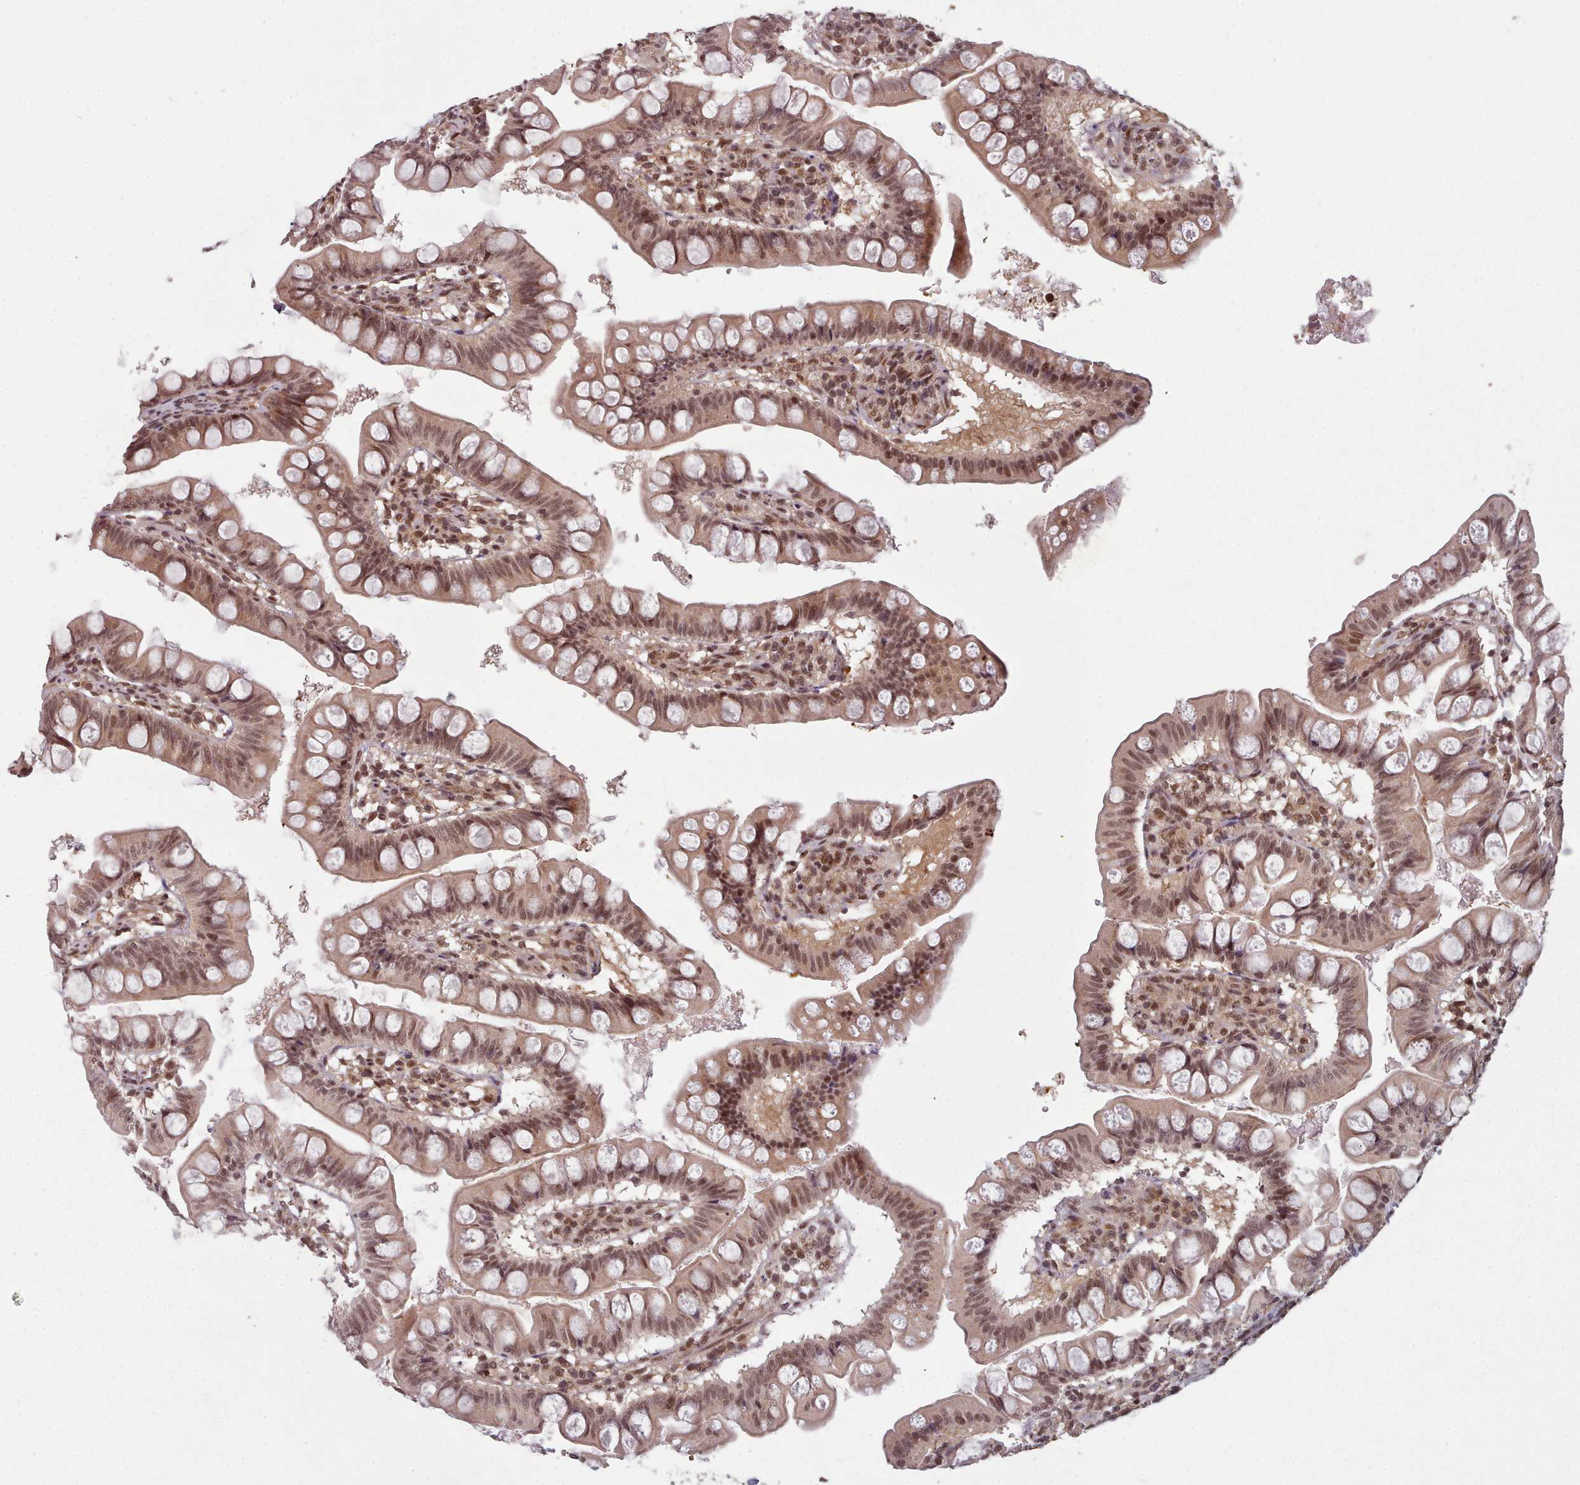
{"staining": {"intensity": "moderate", "quantity": ">75%", "location": "cytoplasmic/membranous,nuclear"}, "tissue": "small intestine", "cell_type": "Glandular cells", "image_type": "normal", "snomed": [{"axis": "morphology", "description": "Normal tissue, NOS"}, {"axis": "topography", "description": "Small intestine"}], "caption": "Glandular cells demonstrate medium levels of moderate cytoplasmic/membranous,nuclear expression in approximately >75% of cells in normal human small intestine.", "gene": "DHX8", "patient": {"sex": "male", "age": 7}}